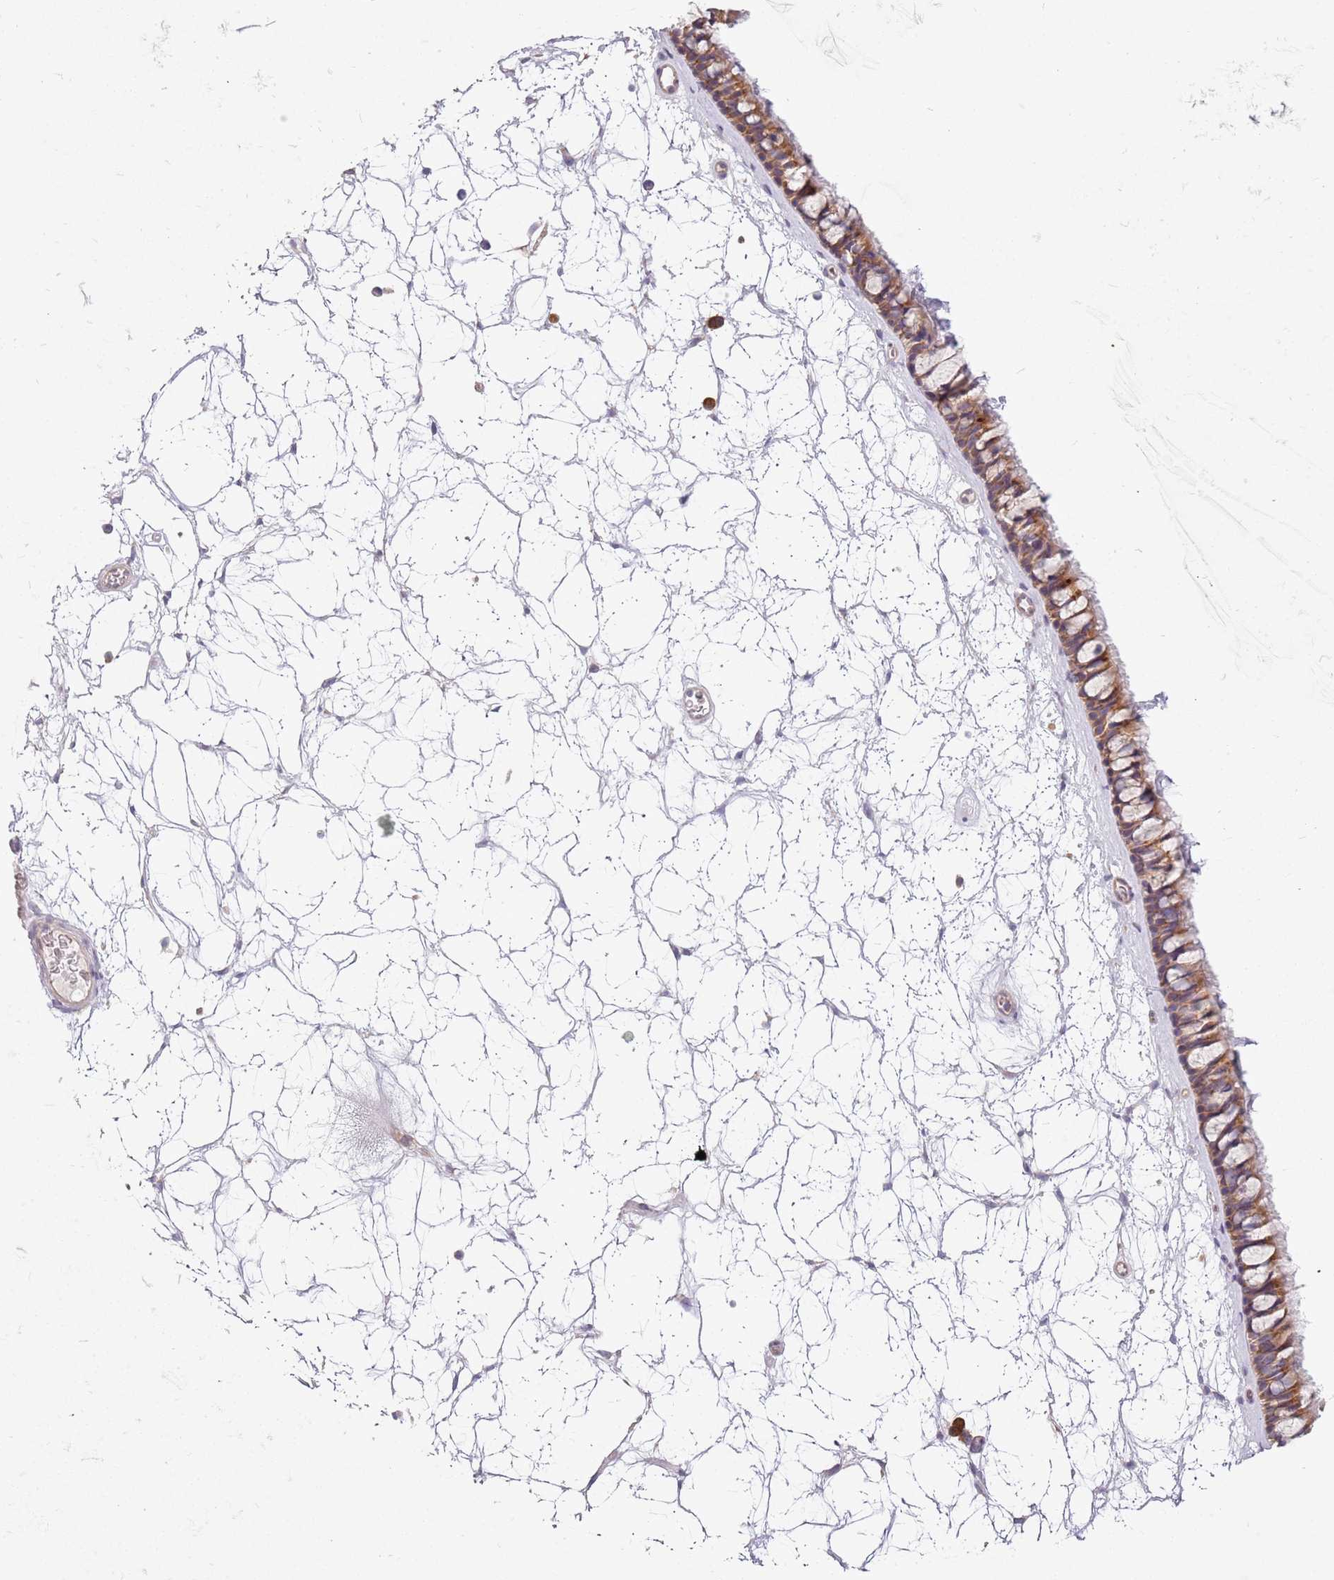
{"staining": {"intensity": "moderate", "quantity": ">75%", "location": "cytoplasmic/membranous"}, "tissue": "nasopharynx", "cell_type": "Respiratory epithelial cells", "image_type": "normal", "snomed": [{"axis": "morphology", "description": "Normal tissue, NOS"}, {"axis": "topography", "description": "Nasopharynx"}], "caption": "Immunohistochemical staining of normal nasopharynx exhibits moderate cytoplasmic/membranous protein staining in about >75% of respiratory epithelial cells.", "gene": "RPS28", "patient": {"sex": "male", "age": 64}}